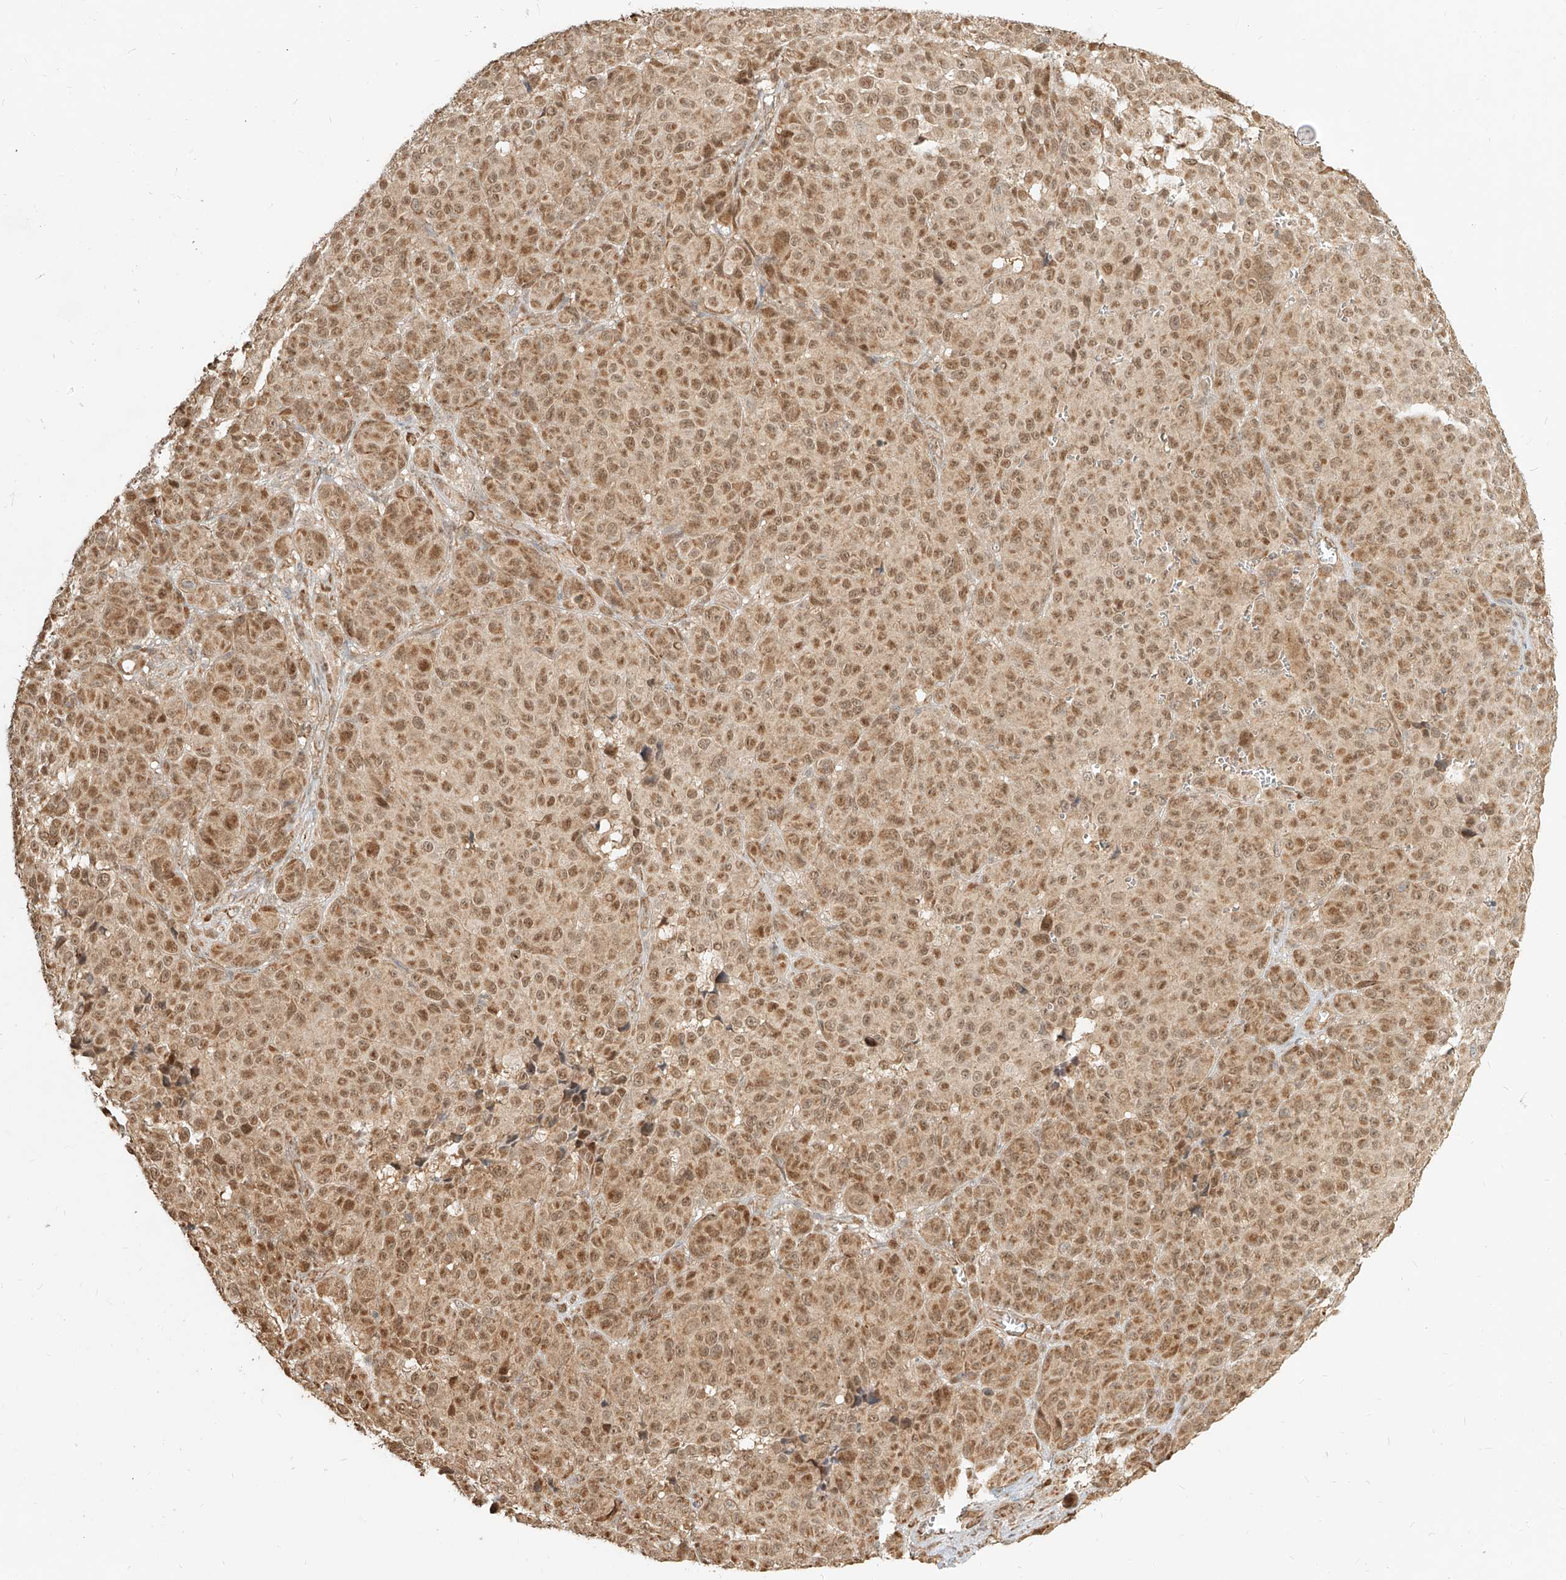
{"staining": {"intensity": "moderate", "quantity": ">75%", "location": "cytoplasmic/membranous,nuclear"}, "tissue": "melanoma", "cell_type": "Tumor cells", "image_type": "cancer", "snomed": [{"axis": "morphology", "description": "Malignant melanoma, NOS"}, {"axis": "topography", "description": "Skin"}], "caption": "This is a micrograph of immunohistochemistry (IHC) staining of malignant melanoma, which shows moderate staining in the cytoplasmic/membranous and nuclear of tumor cells.", "gene": "UBE2K", "patient": {"sex": "male", "age": 73}}